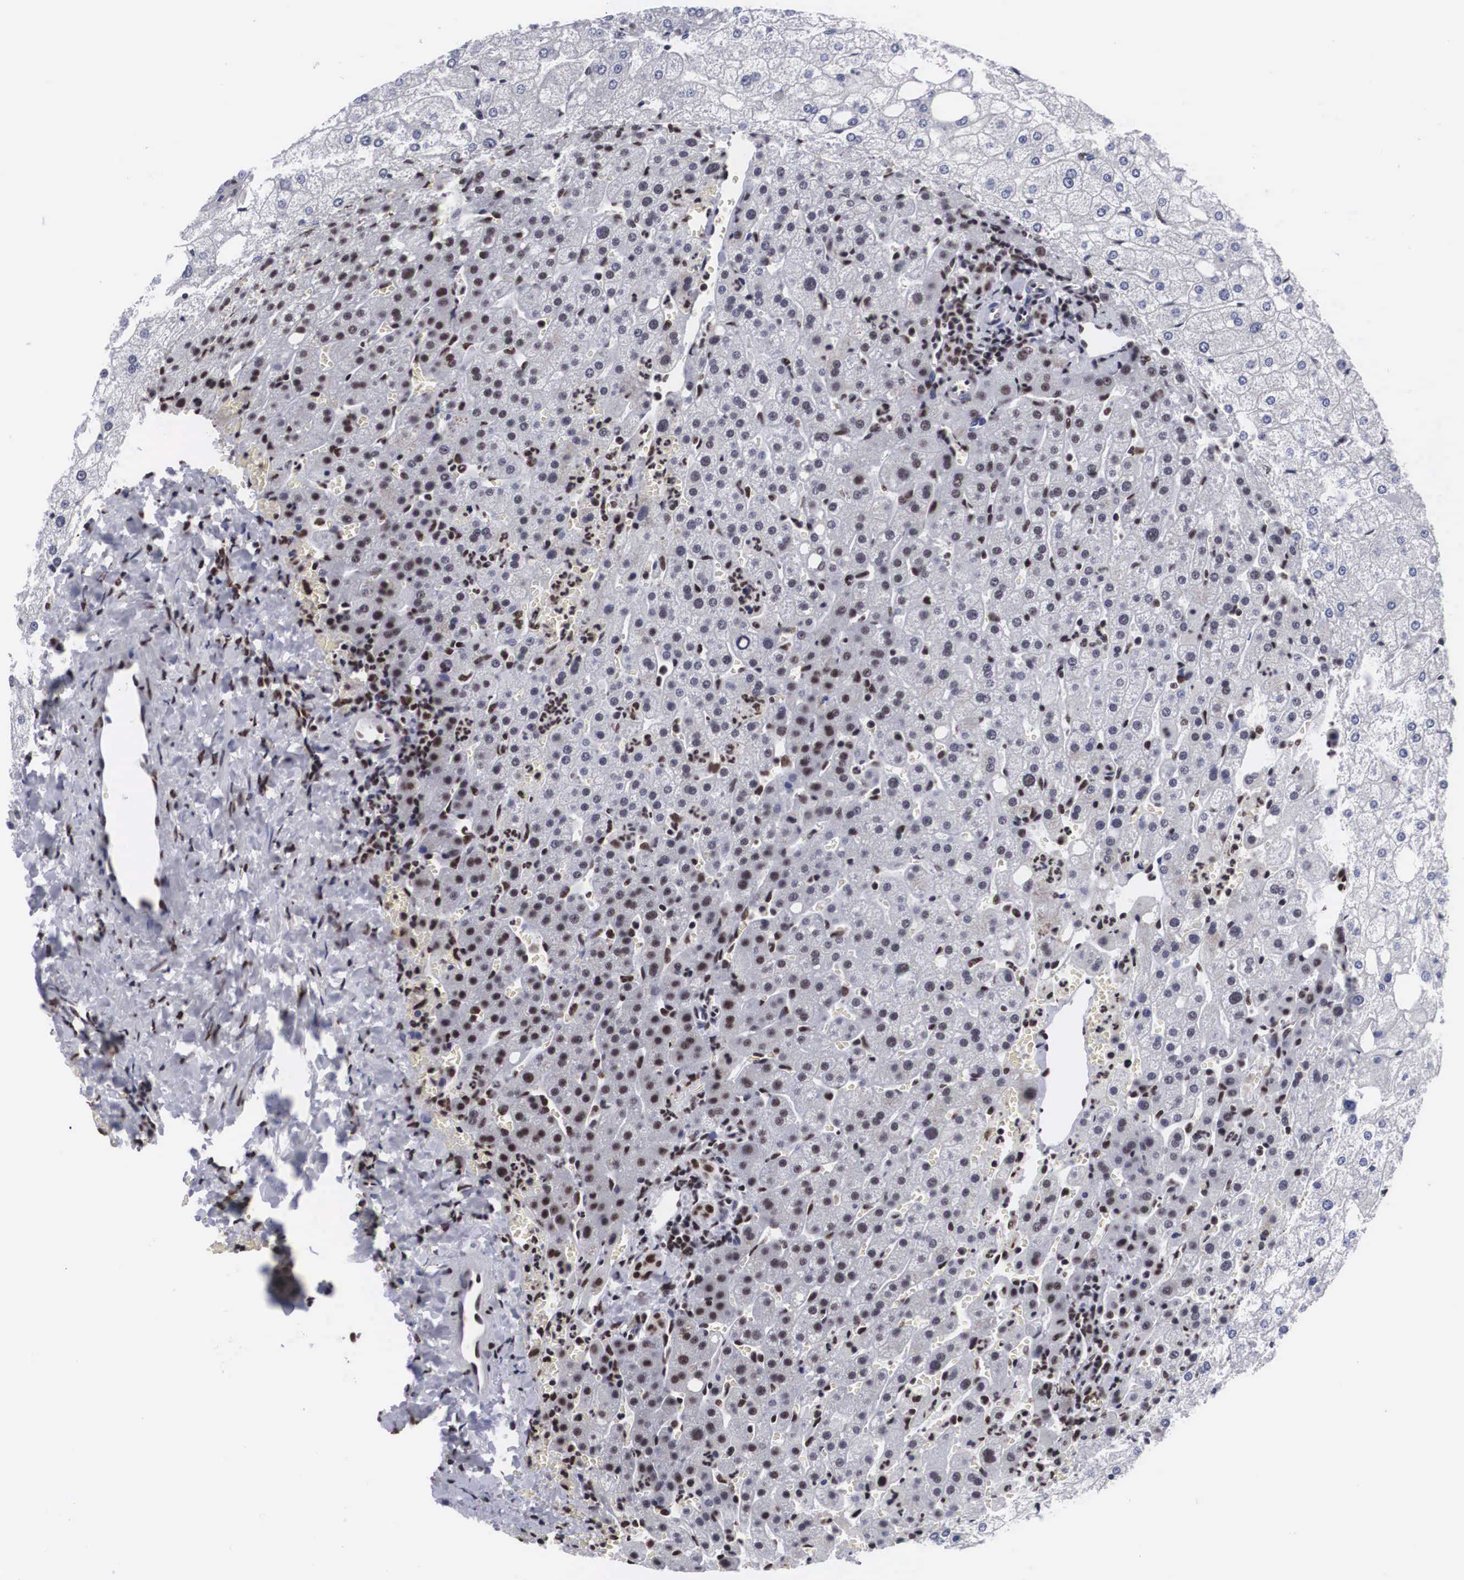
{"staining": {"intensity": "moderate", "quantity": ">75%", "location": "nuclear"}, "tissue": "liver", "cell_type": "Cholangiocytes", "image_type": "normal", "snomed": [{"axis": "morphology", "description": "Normal tissue, NOS"}, {"axis": "morphology", "description": "Adenocarcinoma, metastatic, NOS"}, {"axis": "topography", "description": "Liver"}], "caption": "High-power microscopy captured an IHC histopathology image of benign liver, revealing moderate nuclear positivity in about >75% of cholangiocytes. (Brightfield microscopy of DAB IHC at high magnification).", "gene": "ACIN1", "patient": {"sex": "male", "age": 38}}